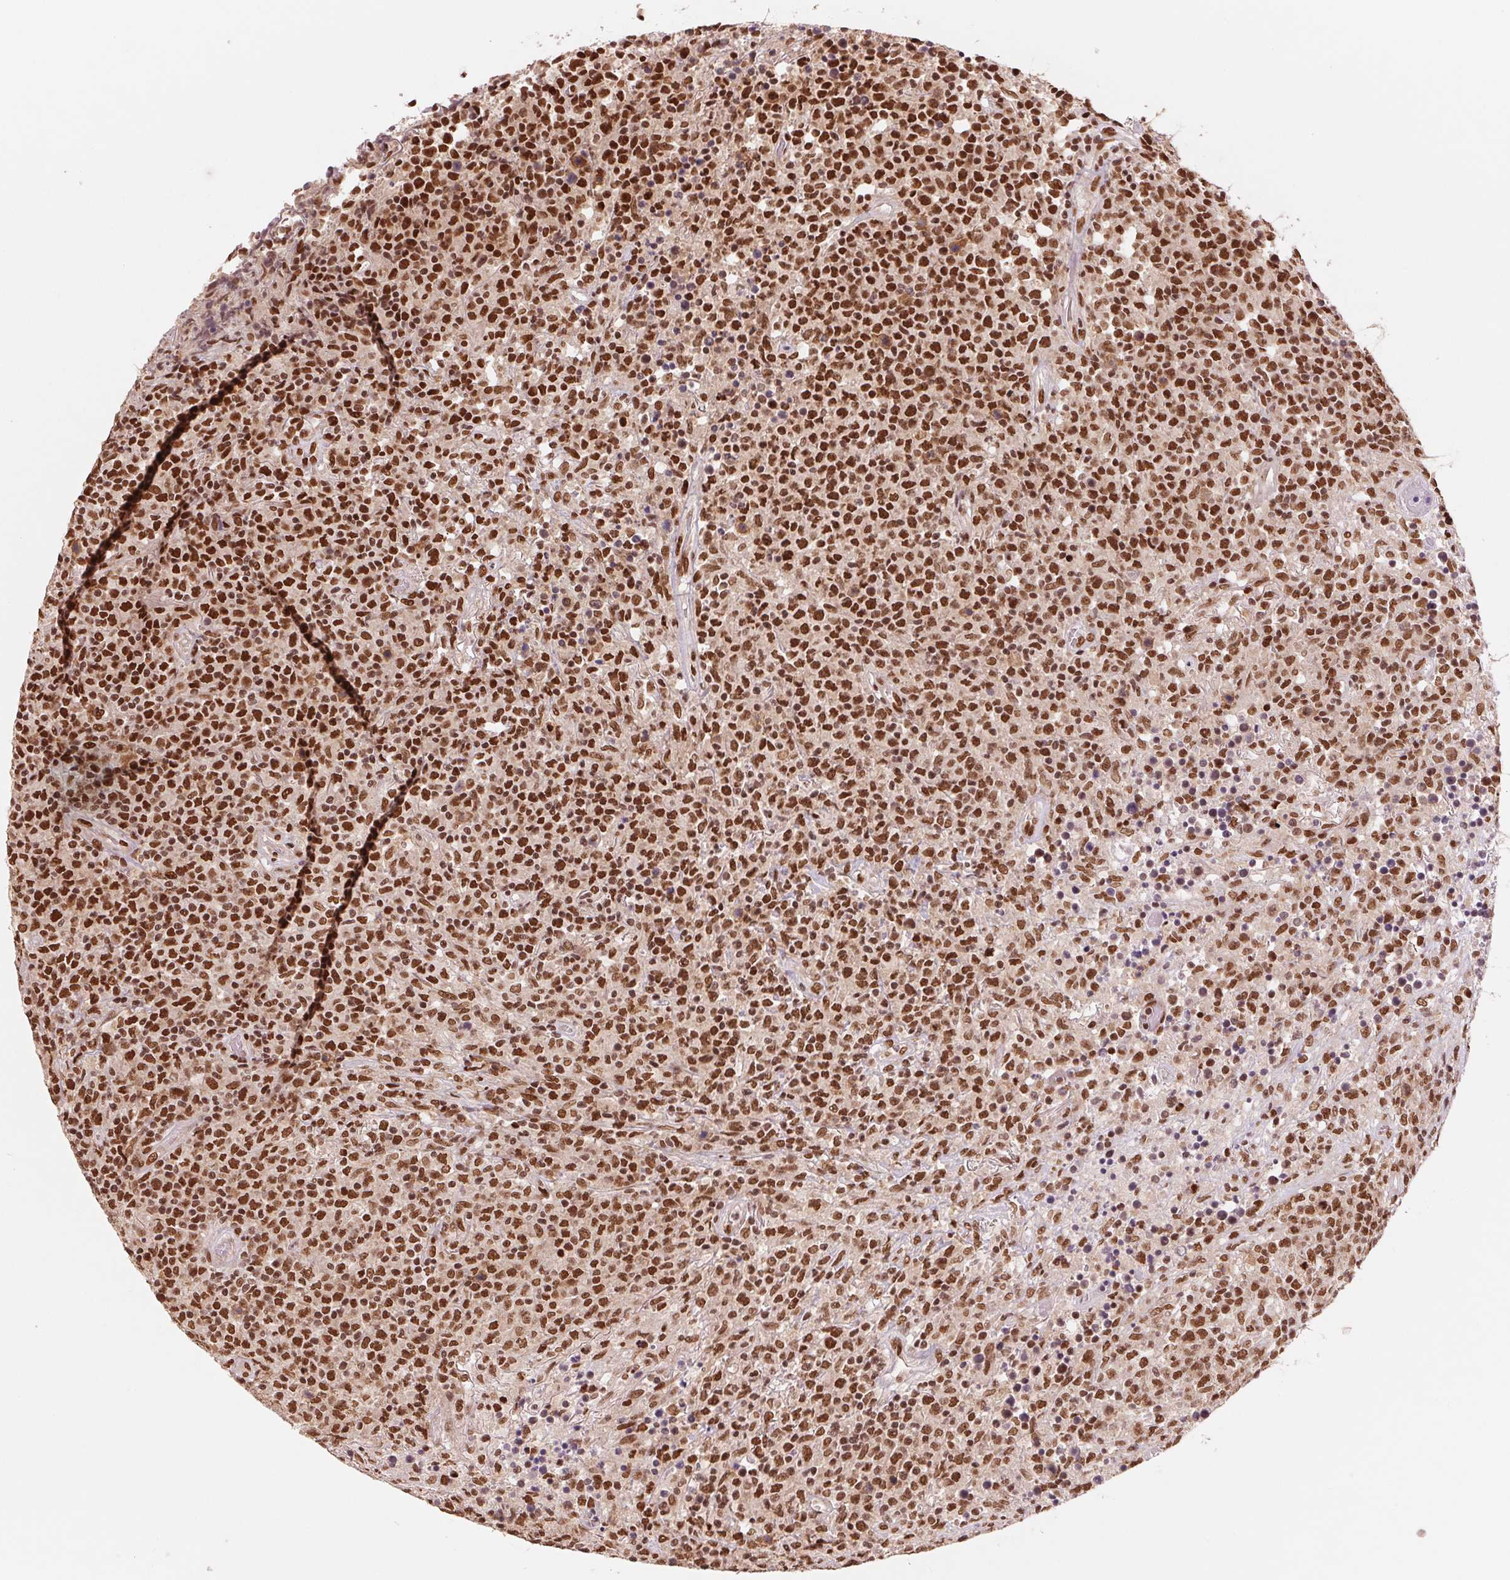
{"staining": {"intensity": "strong", "quantity": ">75%", "location": "nuclear"}, "tissue": "lymphoma", "cell_type": "Tumor cells", "image_type": "cancer", "snomed": [{"axis": "morphology", "description": "Malignant lymphoma, non-Hodgkin's type, High grade"}, {"axis": "topography", "description": "Lung"}], "caption": "A high-resolution histopathology image shows IHC staining of lymphoma, which displays strong nuclear expression in about >75% of tumor cells. (DAB (3,3'-diaminobenzidine) IHC with brightfield microscopy, high magnification).", "gene": "TTLL9", "patient": {"sex": "male", "age": 79}}